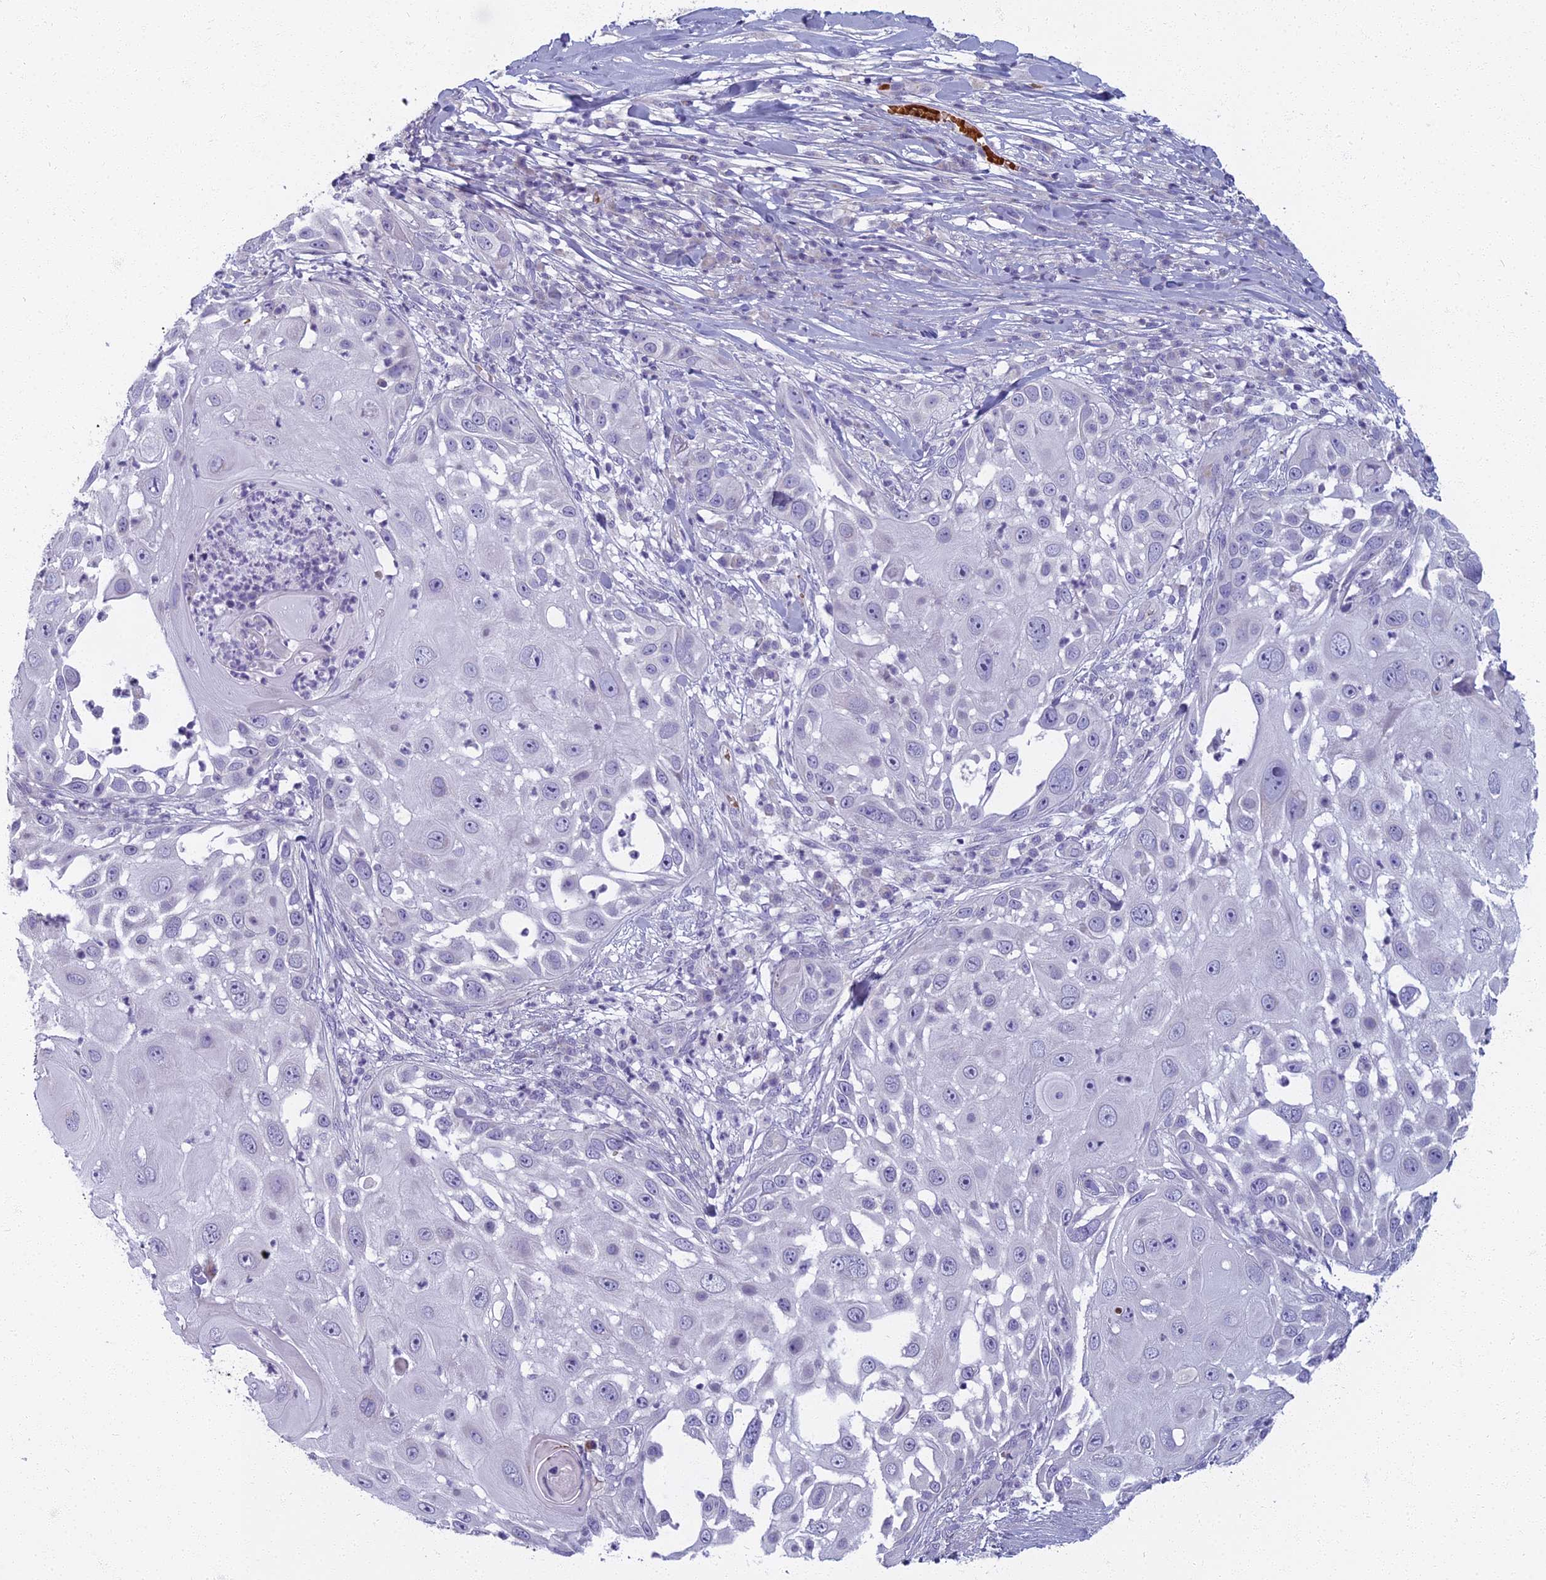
{"staining": {"intensity": "negative", "quantity": "none", "location": "none"}, "tissue": "skin cancer", "cell_type": "Tumor cells", "image_type": "cancer", "snomed": [{"axis": "morphology", "description": "Squamous cell carcinoma, NOS"}, {"axis": "topography", "description": "Skin"}], "caption": "Micrograph shows no protein positivity in tumor cells of skin squamous cell carcinoma tissue.", "gene": "ARL15", "patient": {"sex": "female", "age": 44}}